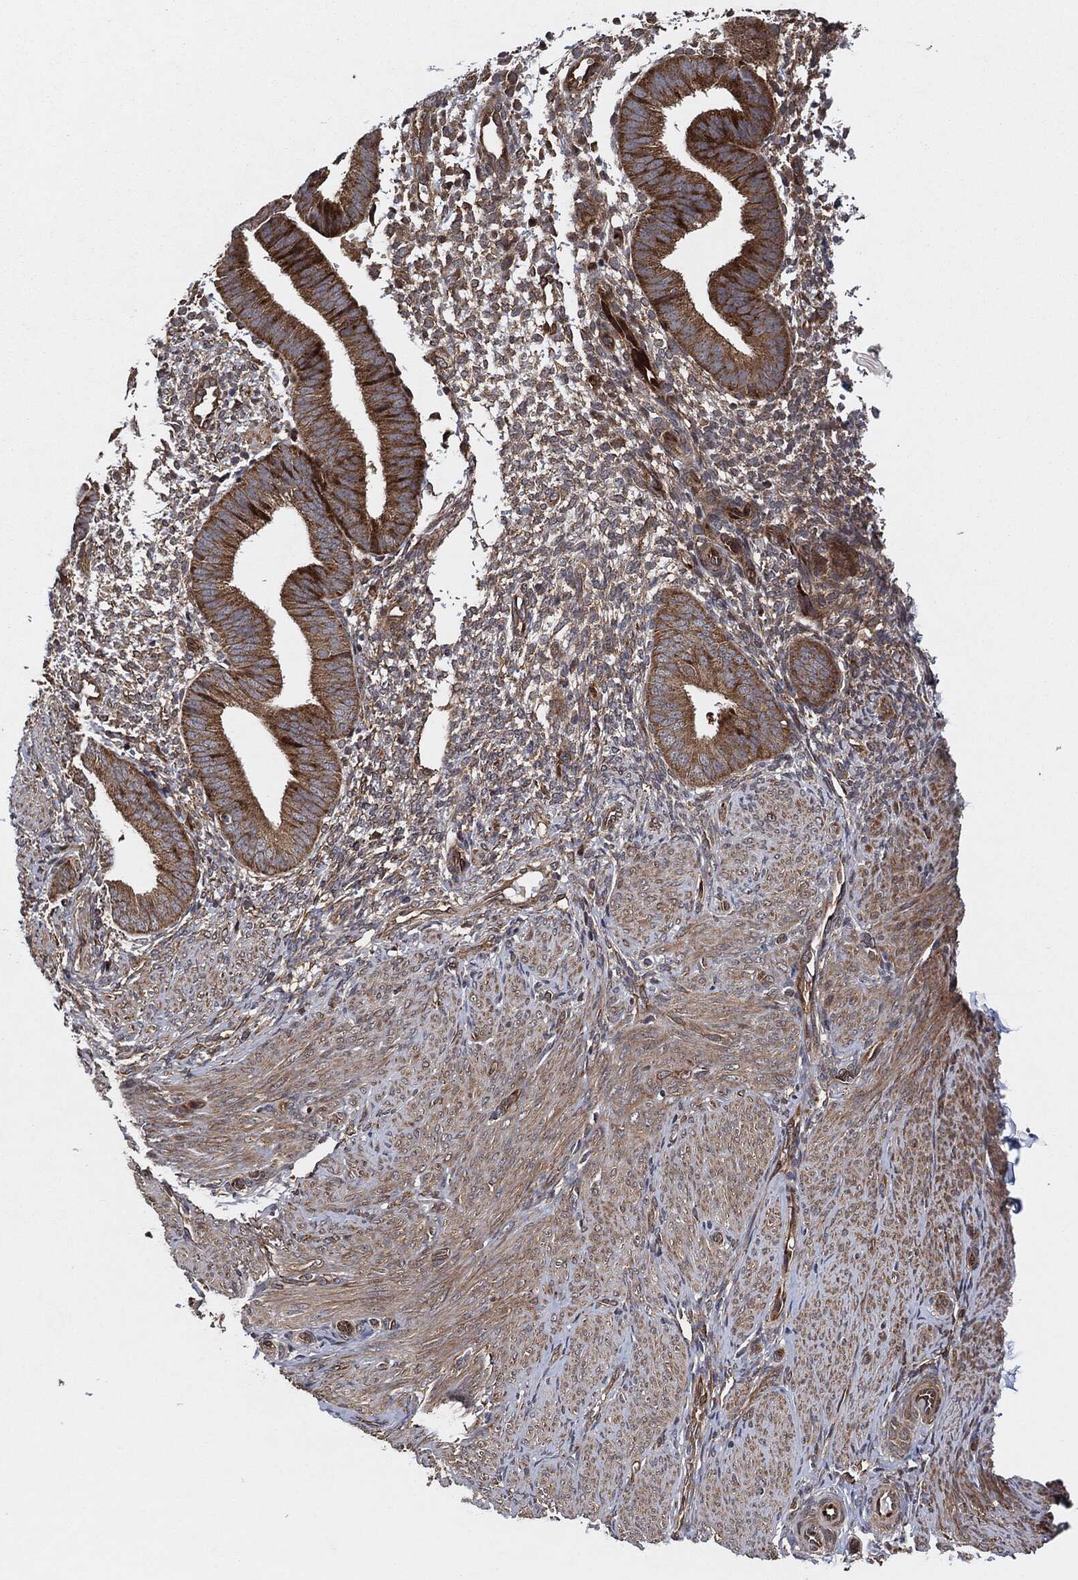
{"staining": {"intensity": "weak", "quantity": "<25%", "location": "cytoplasmic/membranous"}, "tissue": "endometrium", "cell_type": "Cells in endometrial stroma", "image_type": "normal", "snomed": [{"axis": "morphology", "description": "Normal tissue, NOS"}, {"axis": "topography", "description": "Endometrium"}], "caption": "Photomicrograph shows no significant protein staining in cells in endometrial stroma of unremarkable endometrium. The staining is performed using DAB (3,3'-diaminobenzidine) brown chromogen with nuclei counter-stained in using hematoxylin.", "gene": "BCAR1", "patient": {"sex": "female", "age": 47}}